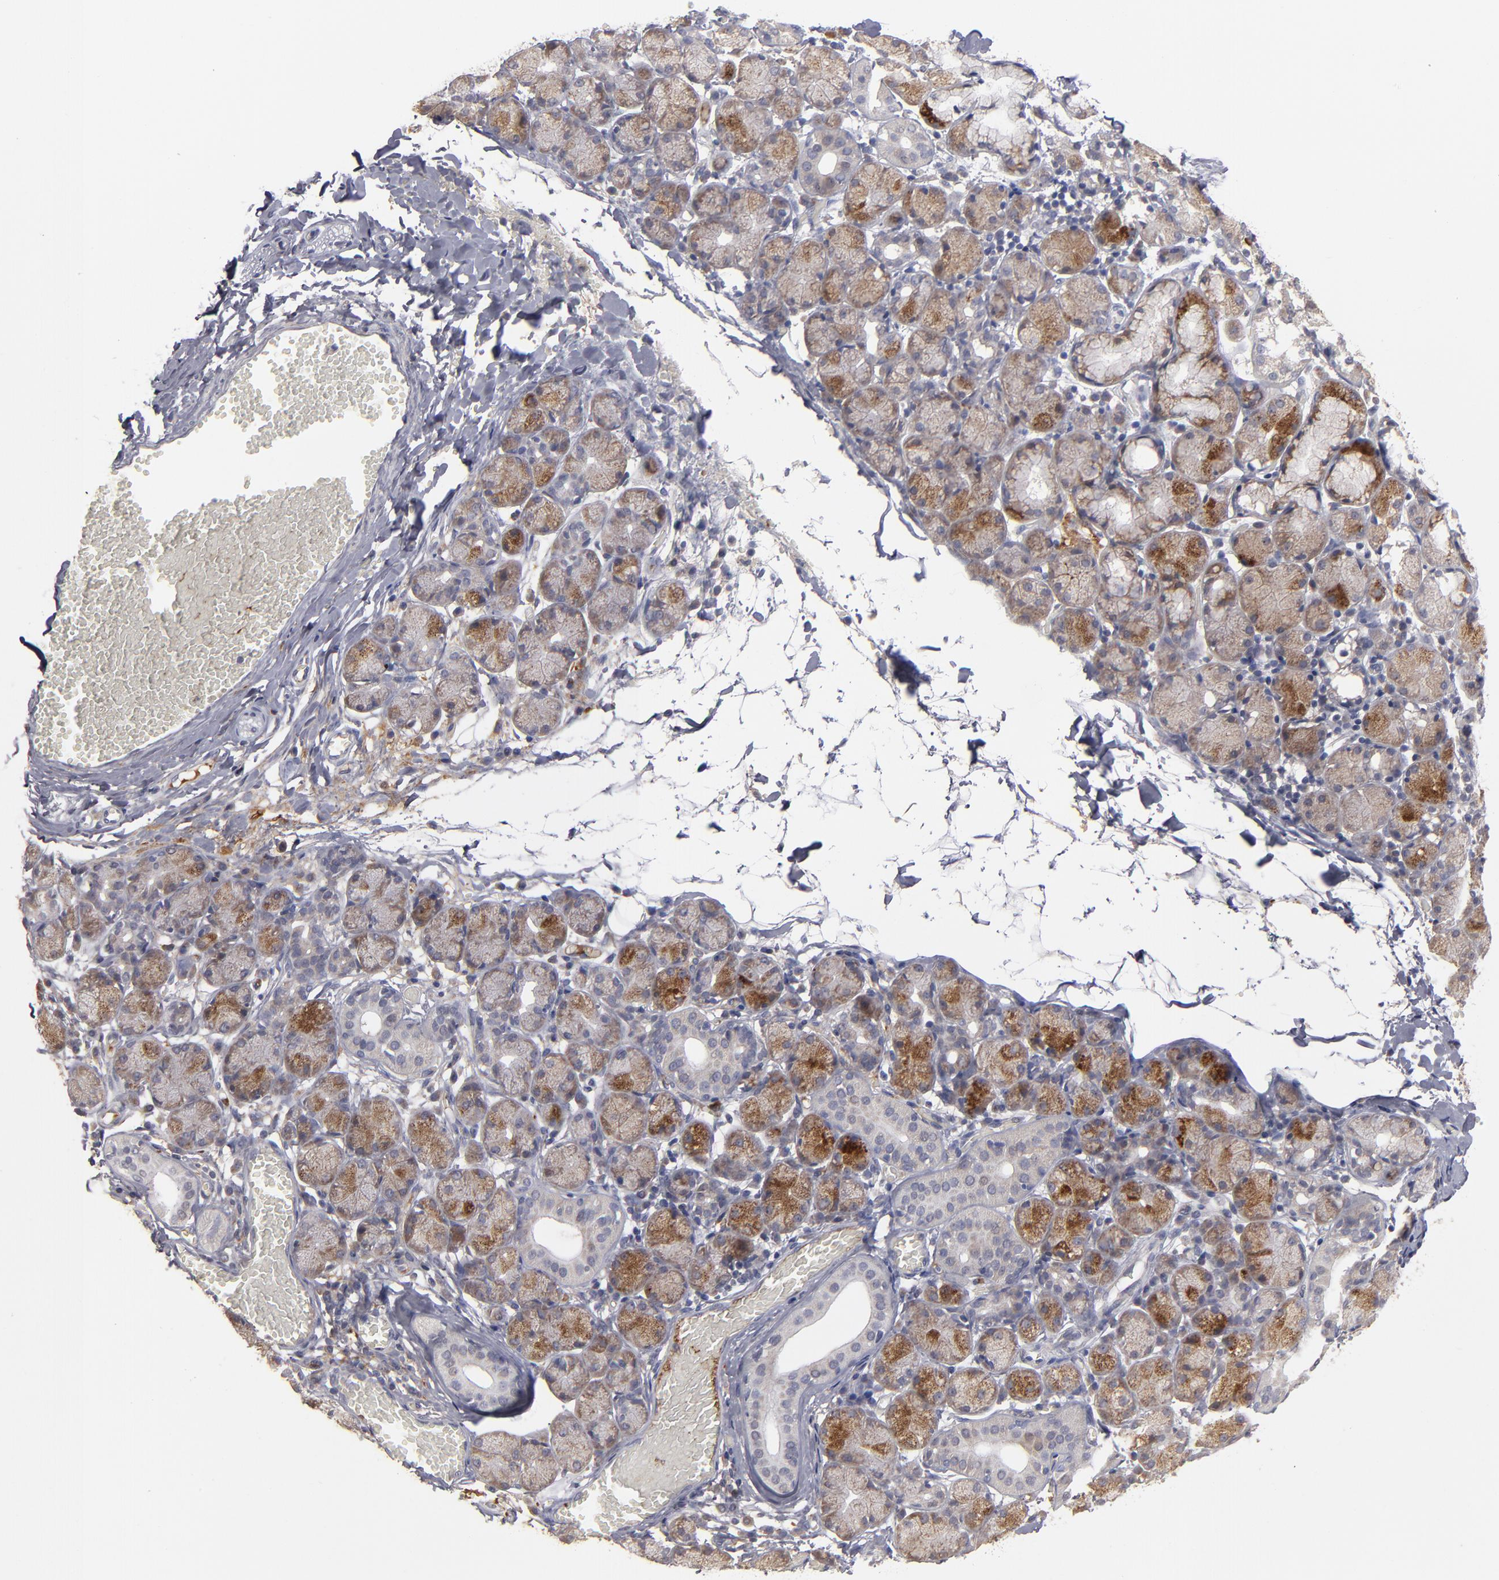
{"staining": {"intensity": "moderate", "quantity": ">75%", "location": "cytoplasmic/membranous"}, "tissue": "salivary gland", "cell_type": "Glandular cells", "image_type": "normal", "snomed": [{"axis": "morphology", "description": "Normal tissue, NOS"}, {"axis": "topography", "description": "Salivary gland"}], "caption": "IHC (DAB (3,3'-diaminobenzidine)) staining of benign human salivary gland exhibits moderate cytoplasmic/membranous protein positivity in approximately >75% of glandular cells.", "gene": "EXD2", "patient": {"sex": "female", "age": 24}}